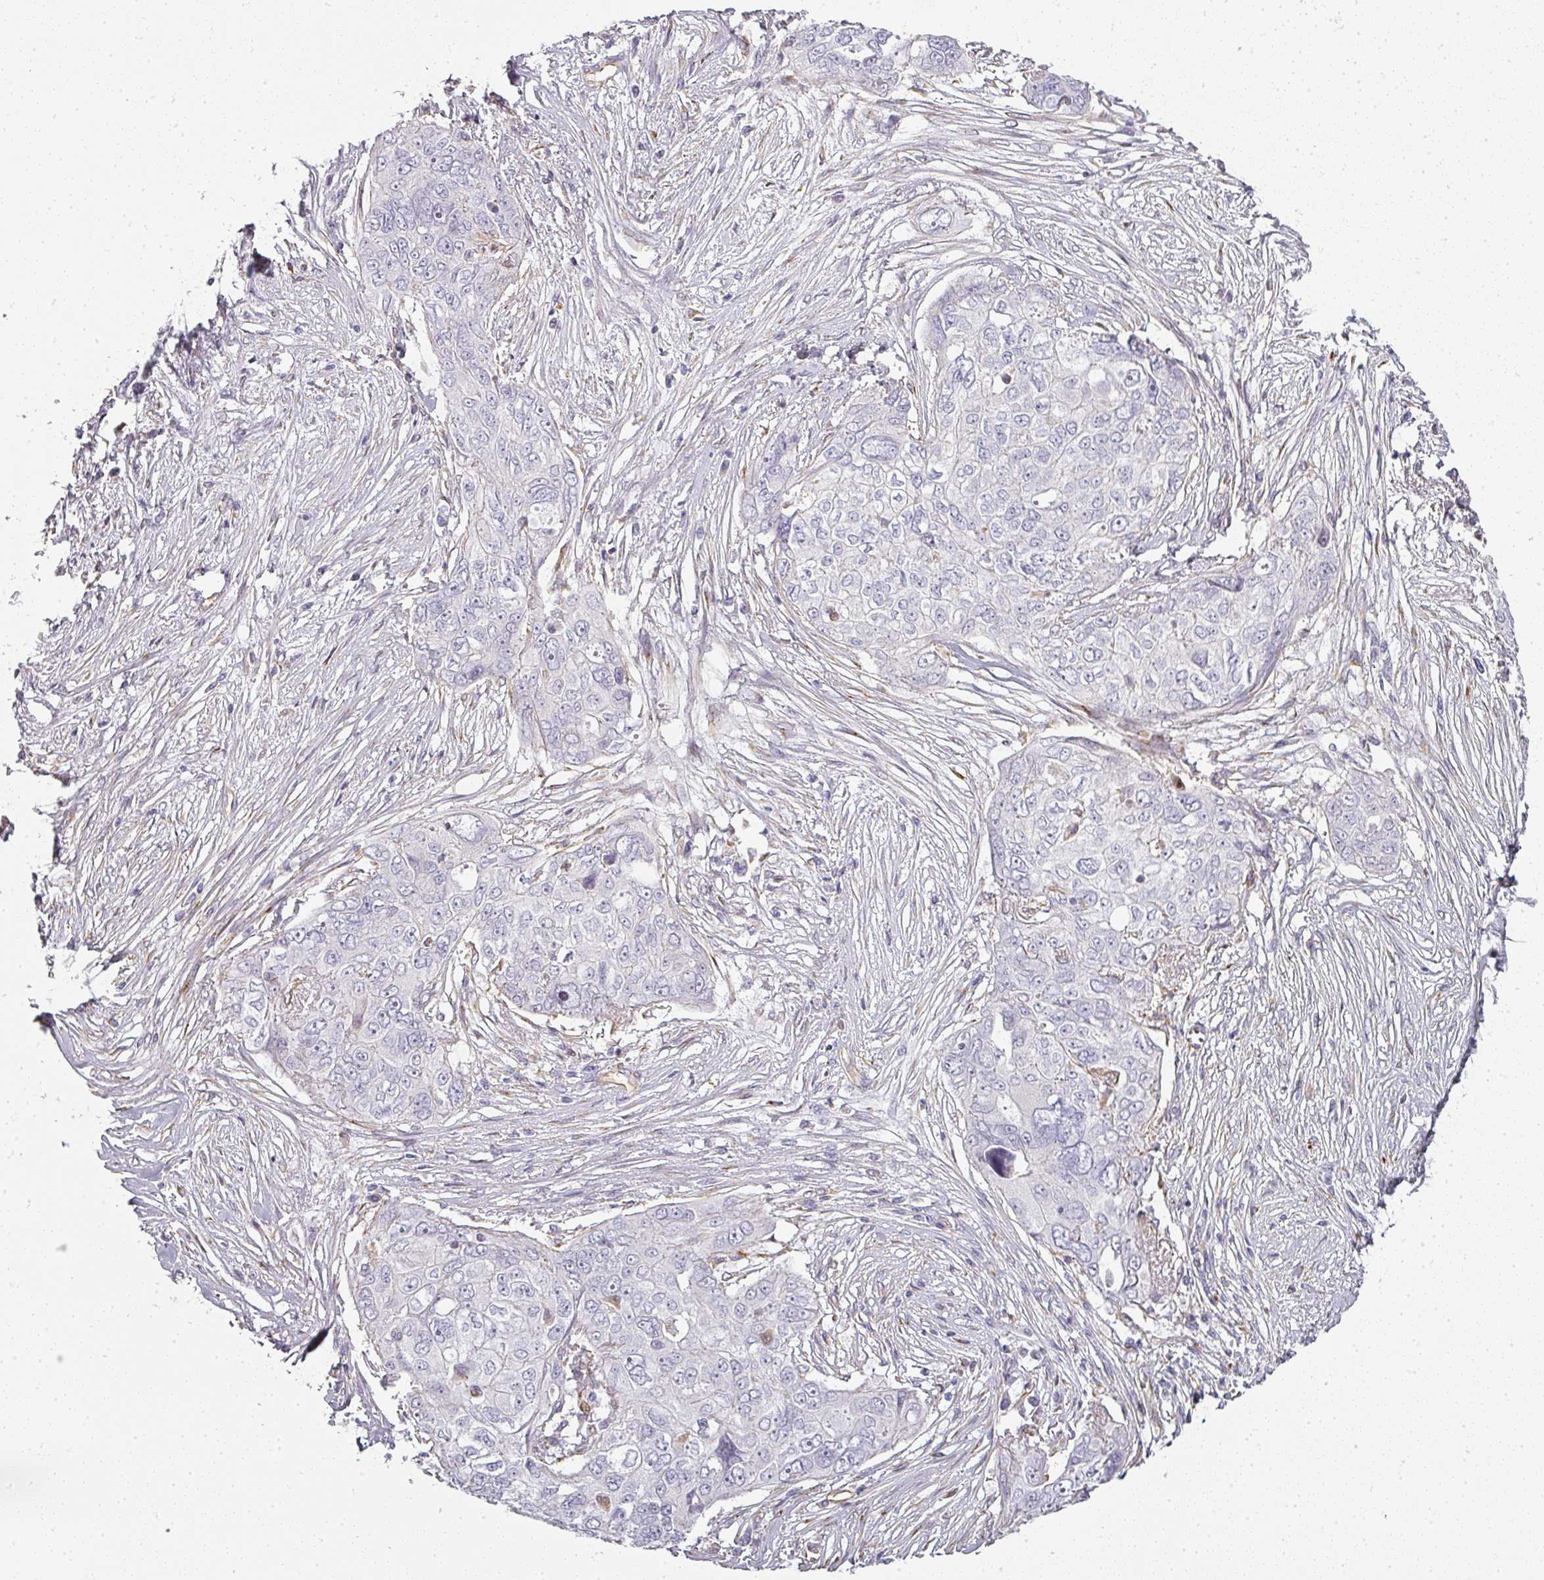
{"staining": {"intensity": "negative", "quantity": "none", "location": "none"}, "tissue": "ovarian cancer", "cell_type": "Tumor cells", "image_type": "cancer", "snomed": [{"axis": "morphology", "description": "Carcinoma, endometroid"}, {"axis": "topography", "description": "Ovary"}], "caption": "Ovarian cancer (endometroid carcinoma) was stained to show a protein in brown. There is no significant expression in tumor cells.", "gene": "ATP8B2", "patient": {"sex": "female", "age": 70}}